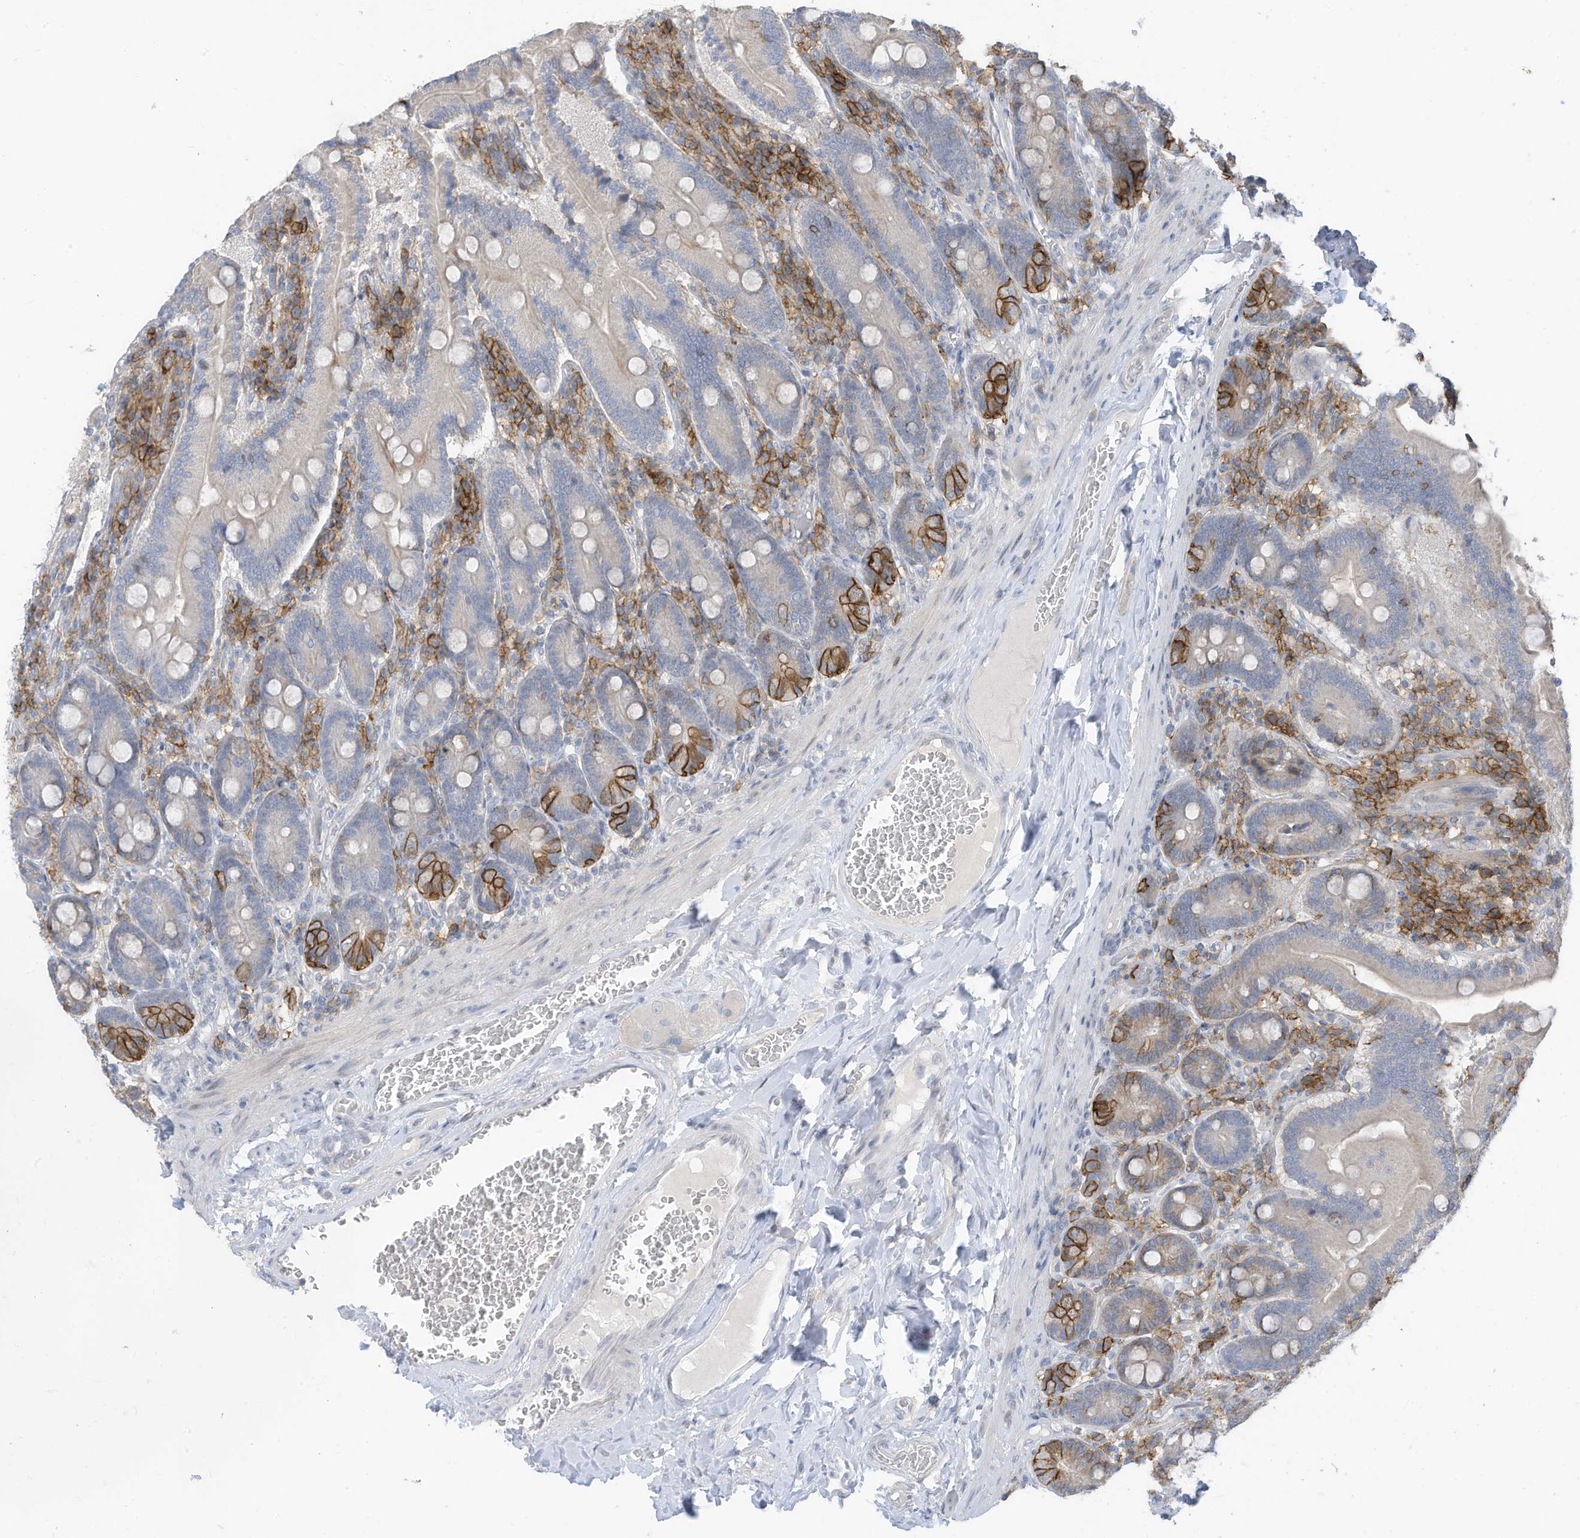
{"staining": {"intensity": "moderate", "quantity": "25%-75%", "location": "cytoplasmic/membranous"}, "tissue": "duodenum", "cell_type": "Glandular cells", "image_type": "normal", "snomed": [{"axis": "morphology", "description": "Normal tissue, NOS"}, {"axis": "topography", "description": "Duodenum"}], "caption": "DAB (3,3'-diaminobenzidine) immunohistochemical staining of benign duodenum displays moderate cytoplasmic/membranous protein staining in approximately 25%-75% of glandular cells.", "gene": "SLC1A5", "patient": {"sex": "female", "age": 62}}